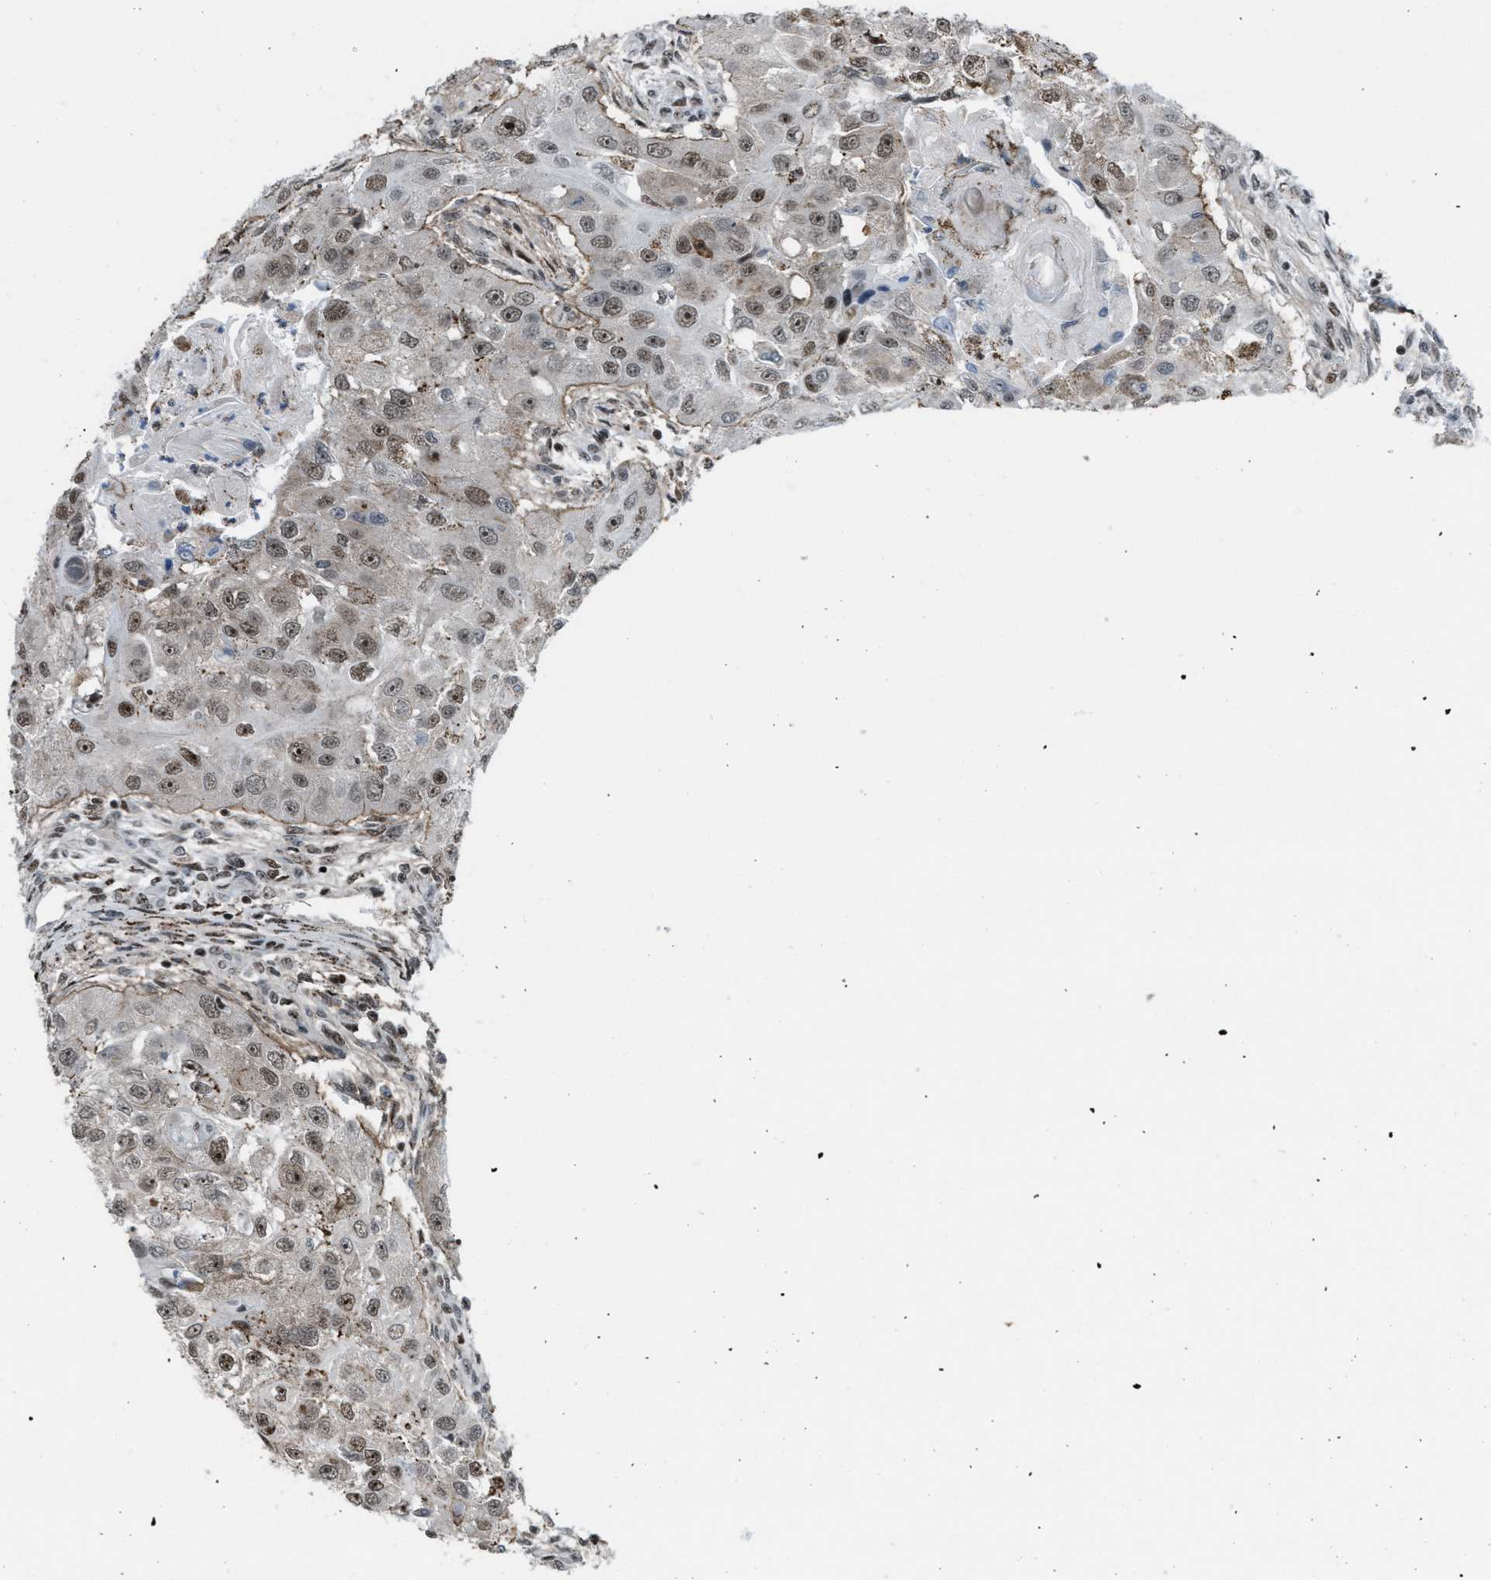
{"staining": {"intensity": "moderate", "quantity": ">75%", "location": "nuclear"}, "tissue": "head and neck cancer", "cell_type": "Tumor cells", "image_type": "cancer", "snomed": [{"axis": "morphology", "description": "Normal tissue, NOS"}, {"axis": "morphology", "description": "Squamous cell carcinoma, NOS"}, {"axis": "topography", "description": "Skeletal muscle"}, {"axis": "topography", "description": "Head-Neck"}], "caption": "About >75% of tumor cells in human head and neck cancer show moderate nuclear protein positivity as visualized by brown immunohistochemical staining.", "gene": "SLFN5", "patient": {"sex": "male", "age": 51}}